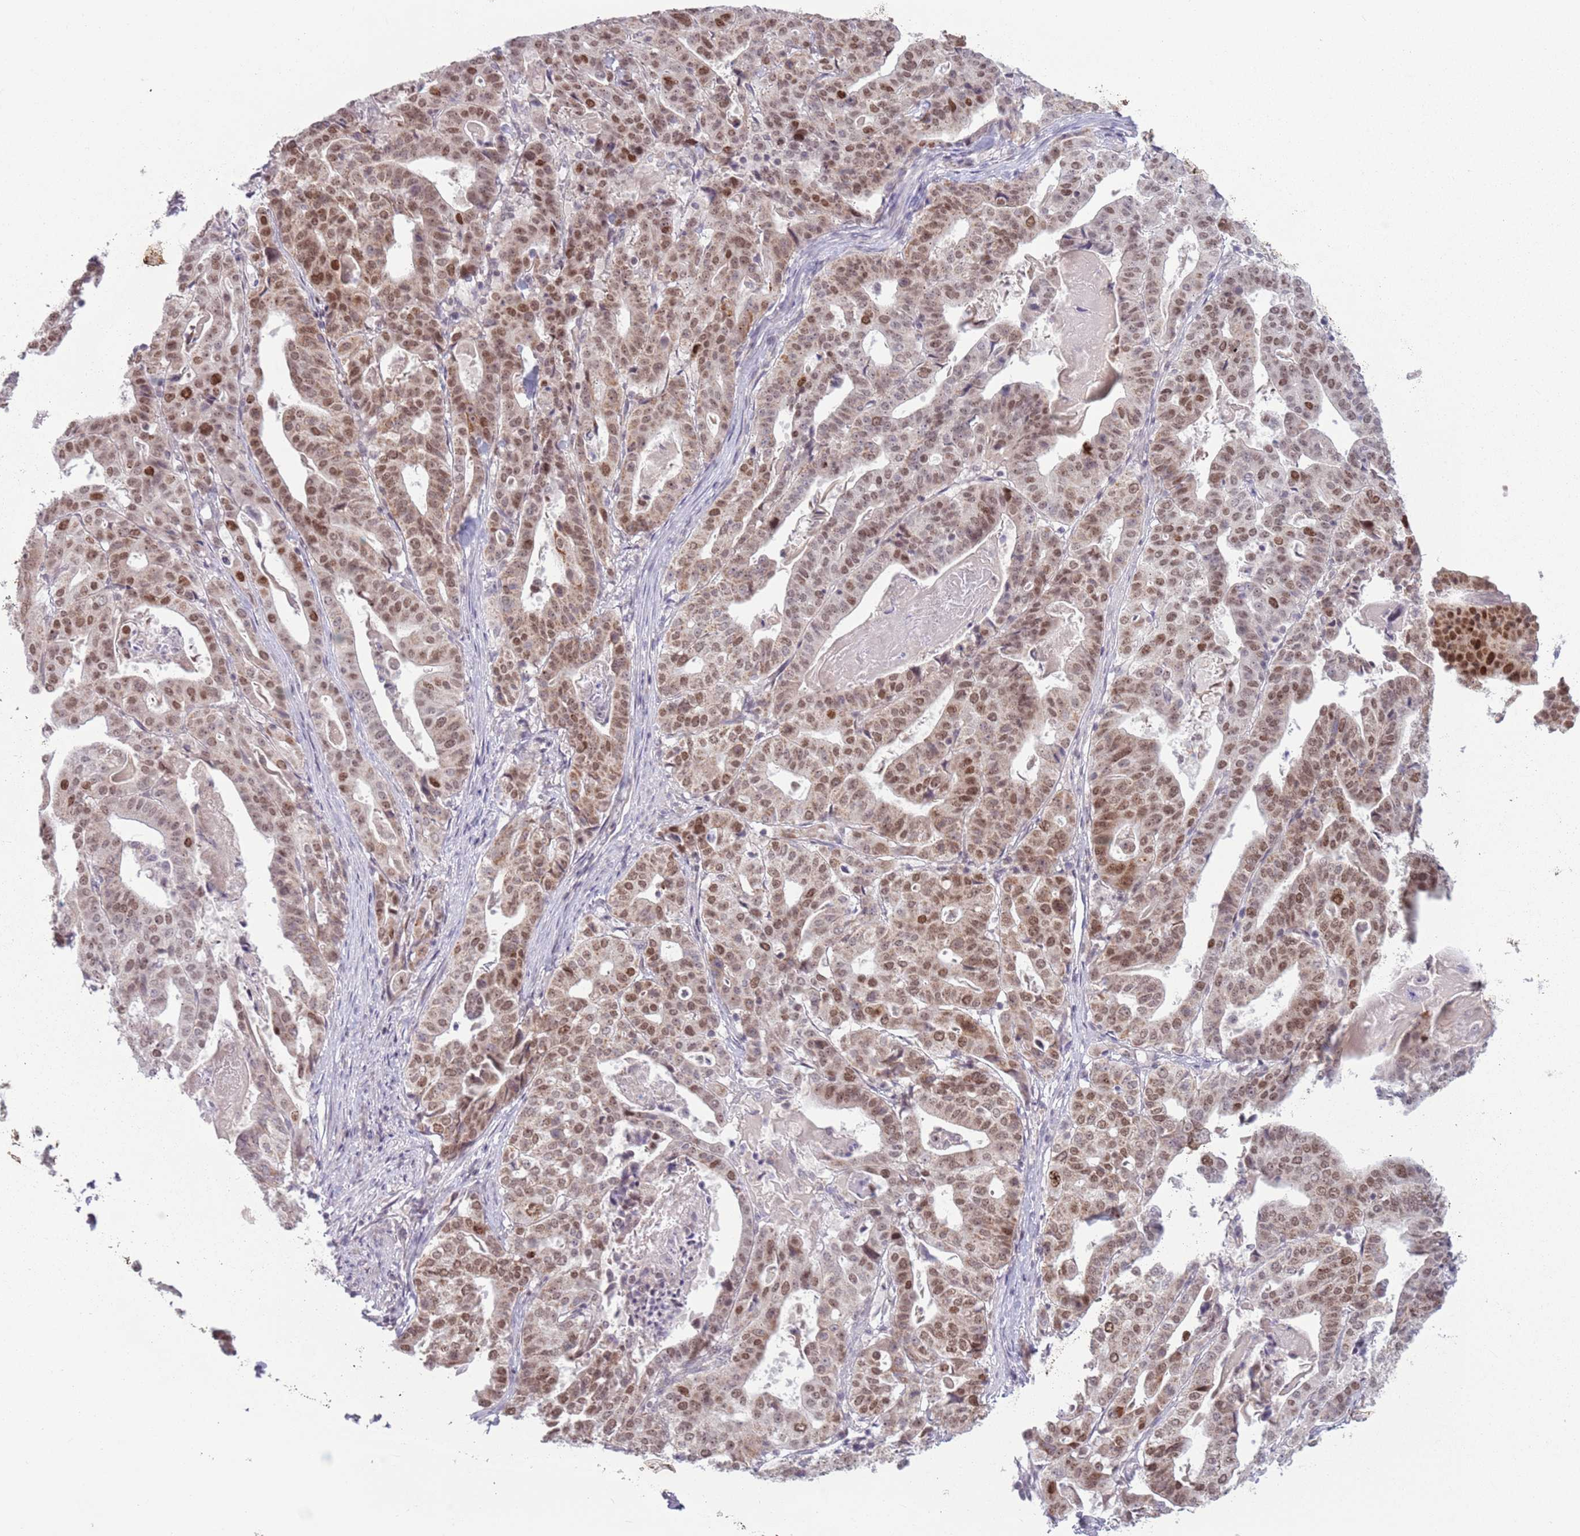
{"staining": {"intensity": "moderate", "quantity": "25%-75%", "location": "nuclear"}, "tissue": "stomach cancer", "cell_type": "Tumor cells", "image_type": "cancer", "snomed": [{"axis": "morphology", "description": "Adenocarcinoma, NOS"}, {"axis": "topography", "description": "Stomach"}], "caption": "Brown immunohistochemical staining in stomach adenocarcinoma demonstrates moderate nuclear expression in about 25%-75% of tumor cells.", "gene": "MRPL34", "patient": {"sex": "male", "age": 48}}